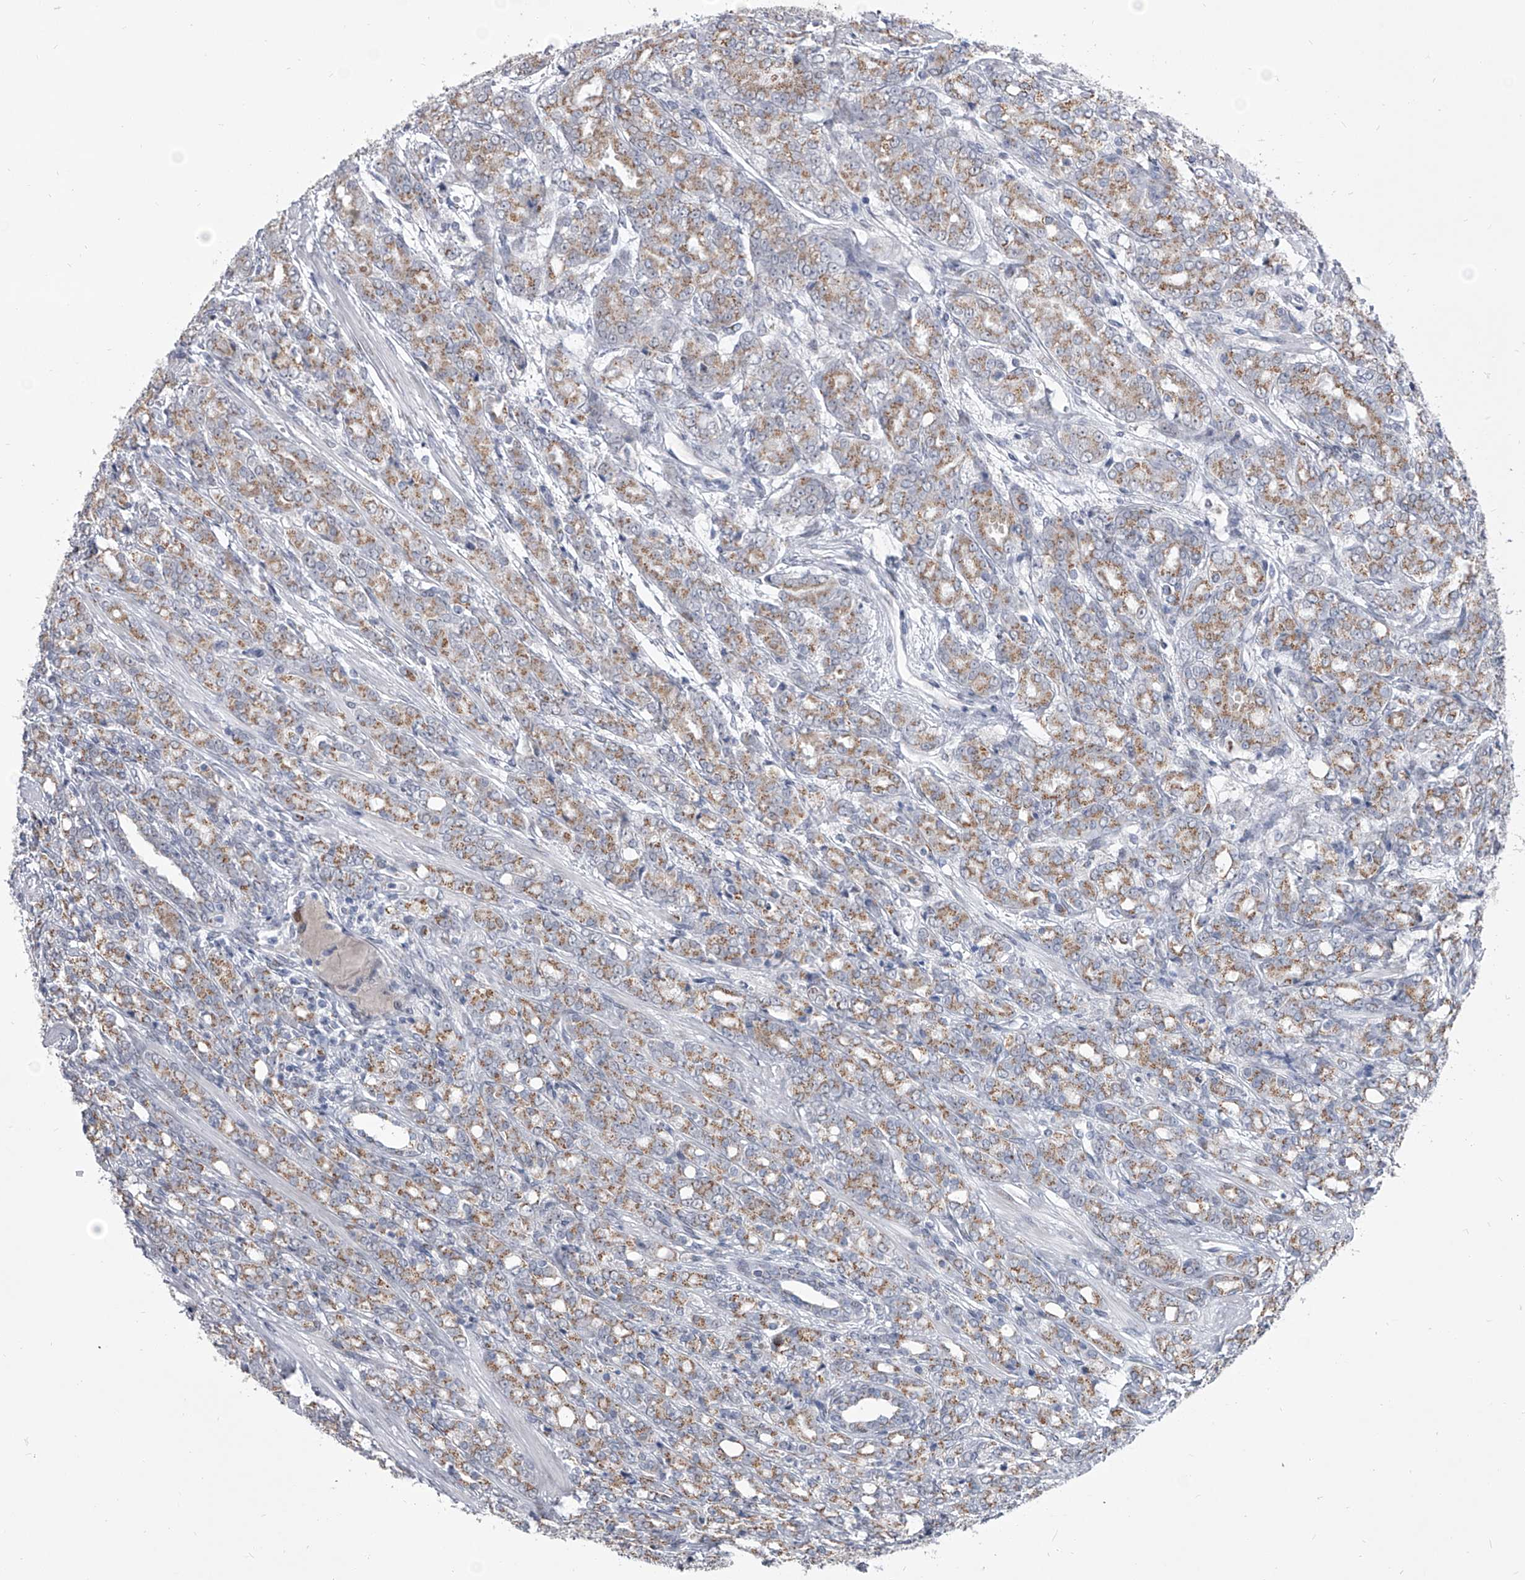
{"staining": {"intensity": "moderate", "quantity": ">75%", "location": "cytoplasmic/membranous"}, "tissue": "prostate cancer", "cell_type": "Tumor cells", "image_type": "cancer", "snomed": [{"axis": "morphology", "description": "Adenocarcinoma, High grade"}, {"axis": "topography", "description": "Prostate"}], "caption": "Human adenocarcinoma (high-grade) (prostate) stained with a brown dye displays moderate cytoplasmic/membranous positive staining in about >75% of tumor cells.", "gene": "EVA1C", "patient": {"sex": "male", "age": 62}}